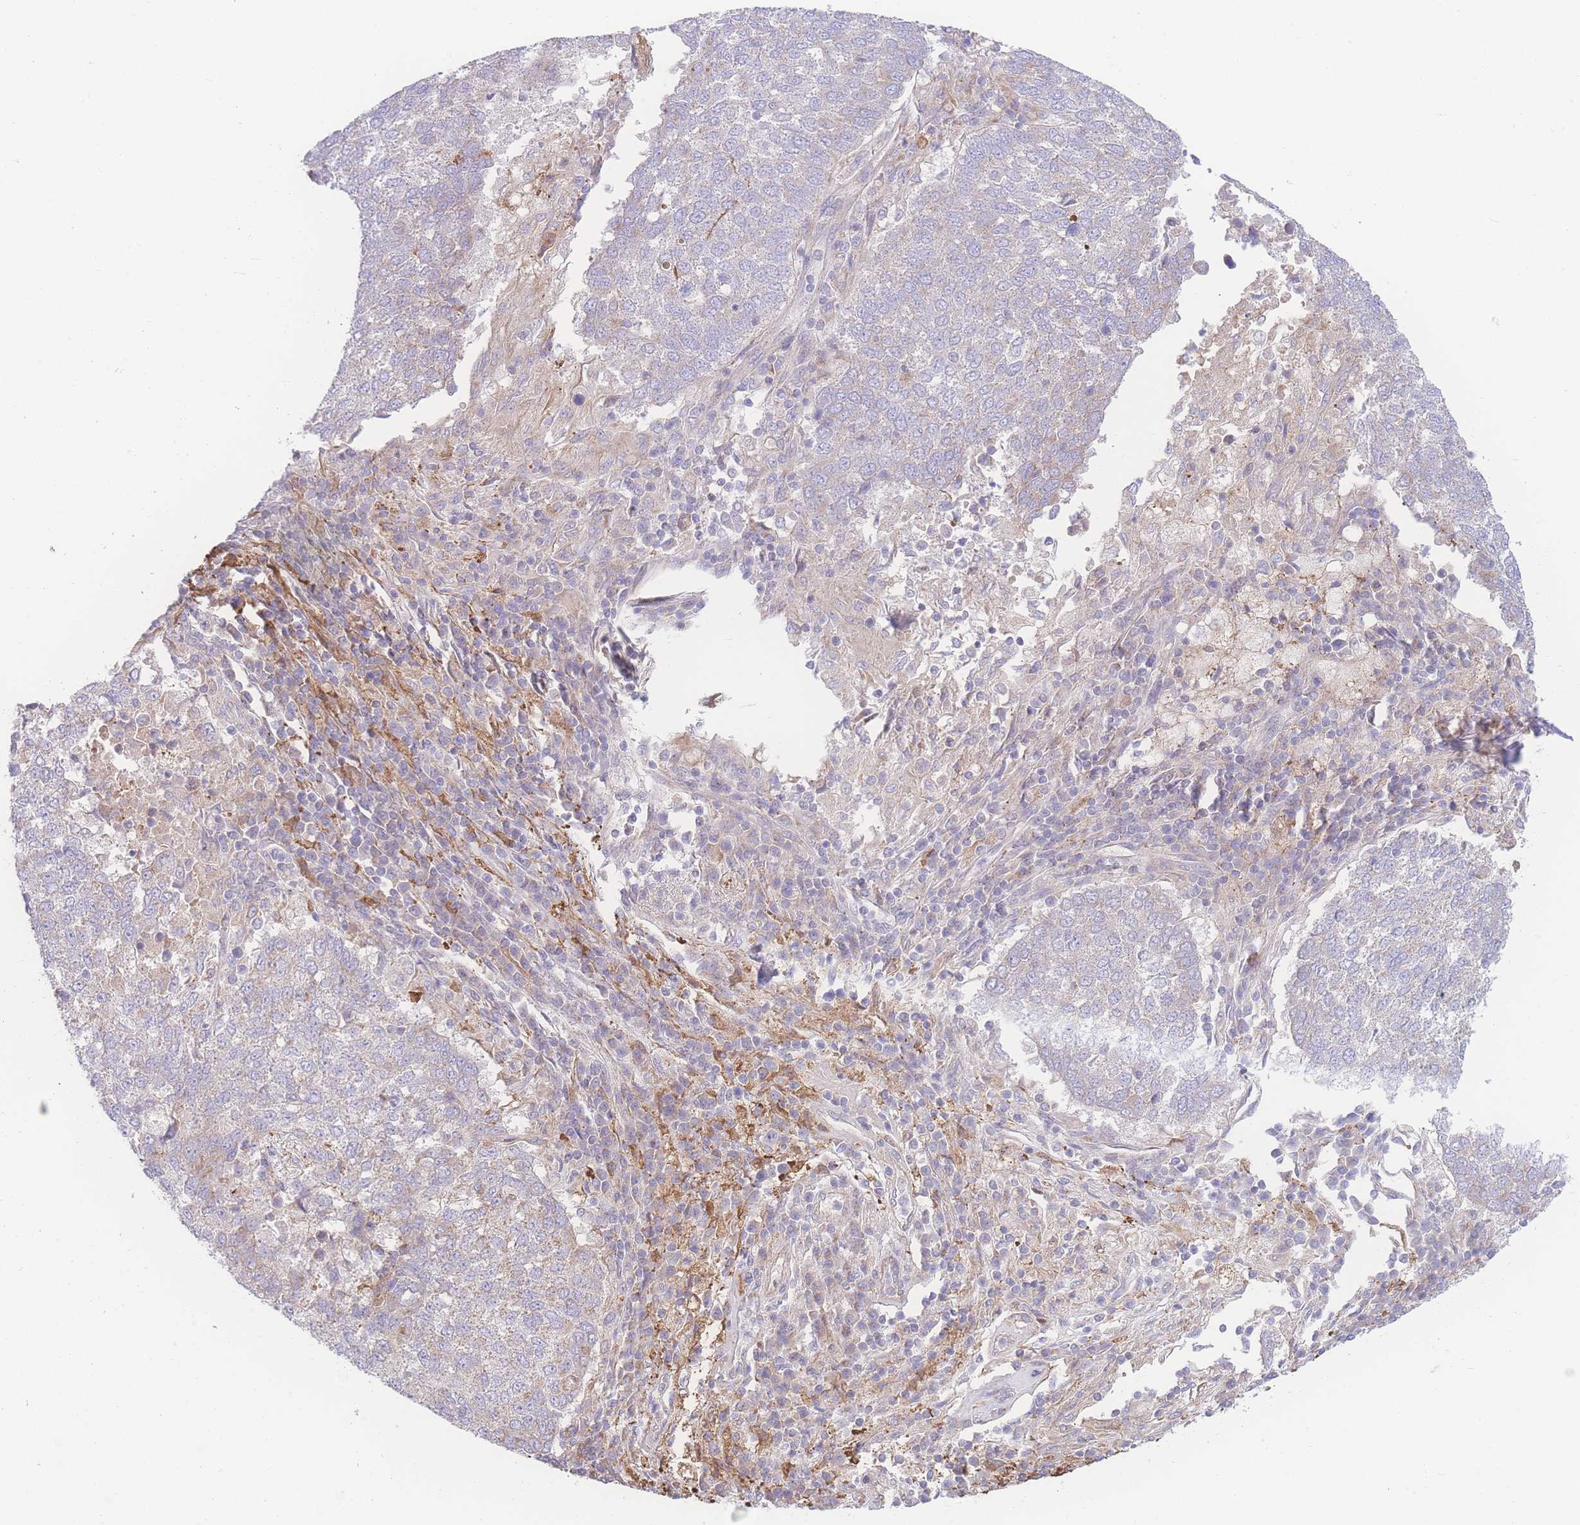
{"staining": {"intensity": "weak", "quantity": "<25%", "location": "cytoplasmic/membranous"}, "tissue": "lung cancer", "cell_type": "Tumor cells", "image_type": "cancer", "snomed": [{"axis": "morphology", "description": "Squamous cell carcinoma, NOS"}, {"axis": "topography", "description": "Lung"}], "caption": "Histopathology image shows no protein positivity in tumor cells of lung cancer tissue. (IHC, brightfield microscopy, high magnification).", "gene": "NBEAL1", "patient": {"sex": "male", "age": 73}}